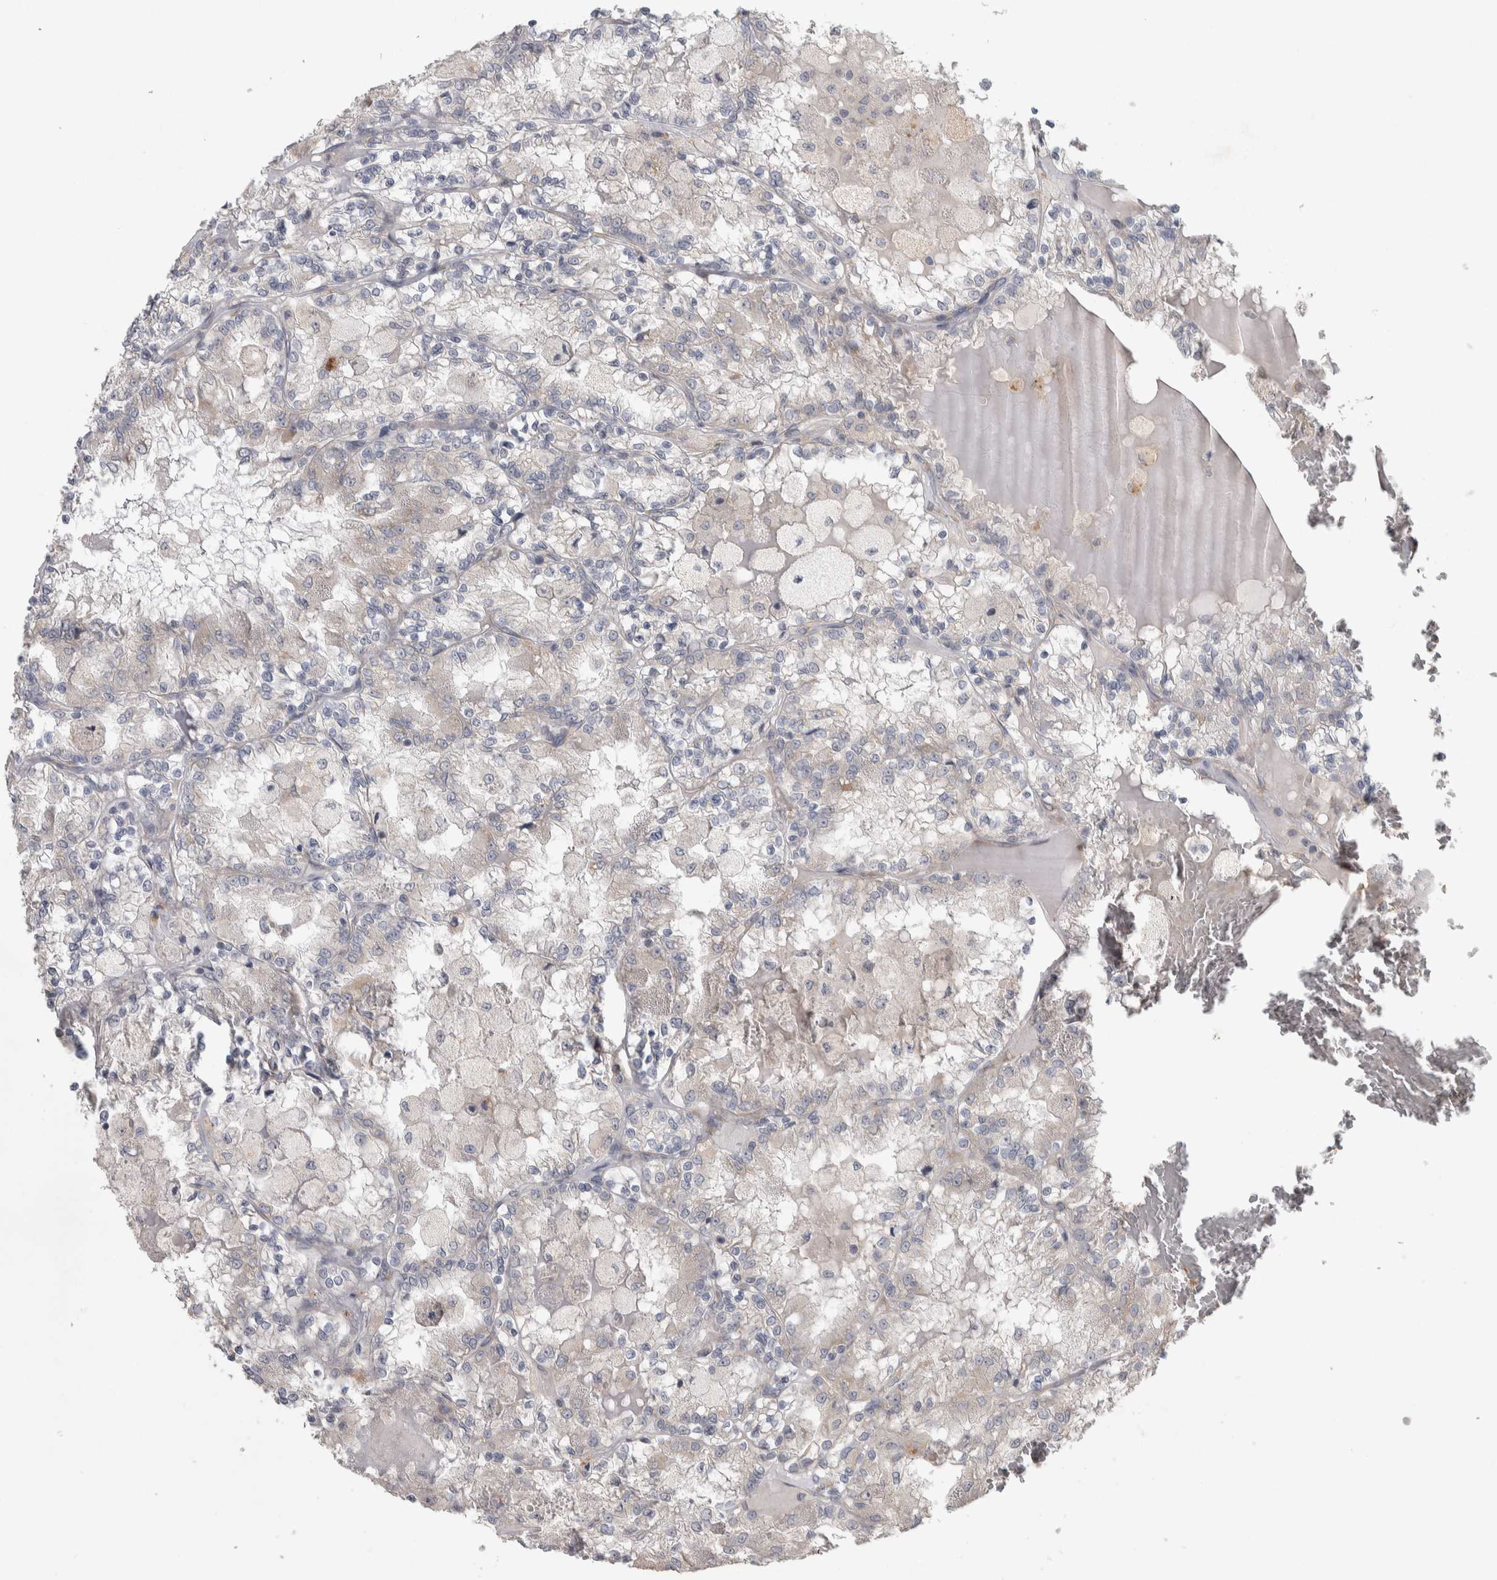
{"staining": {"intensity": "negative", "quantity": "none", "location": "none"}, "tissue": "renal cancer", "cell_type": "Tumor cells", "image_type": "cancer", "snomed": [{"axis": "morphology", "description": "Adenocarcinoma, NOS"}, {"axis": "topography", "description": "Kidney"}], "caption": "Immunohistochemistry photomicrograph of renal cancer (adenocarcinoma) stained for a protein (brown), which demonstrates no positivity in tumor cells.", "gene": "SRP68", "patient": {"sex": "female", "age": 56}}